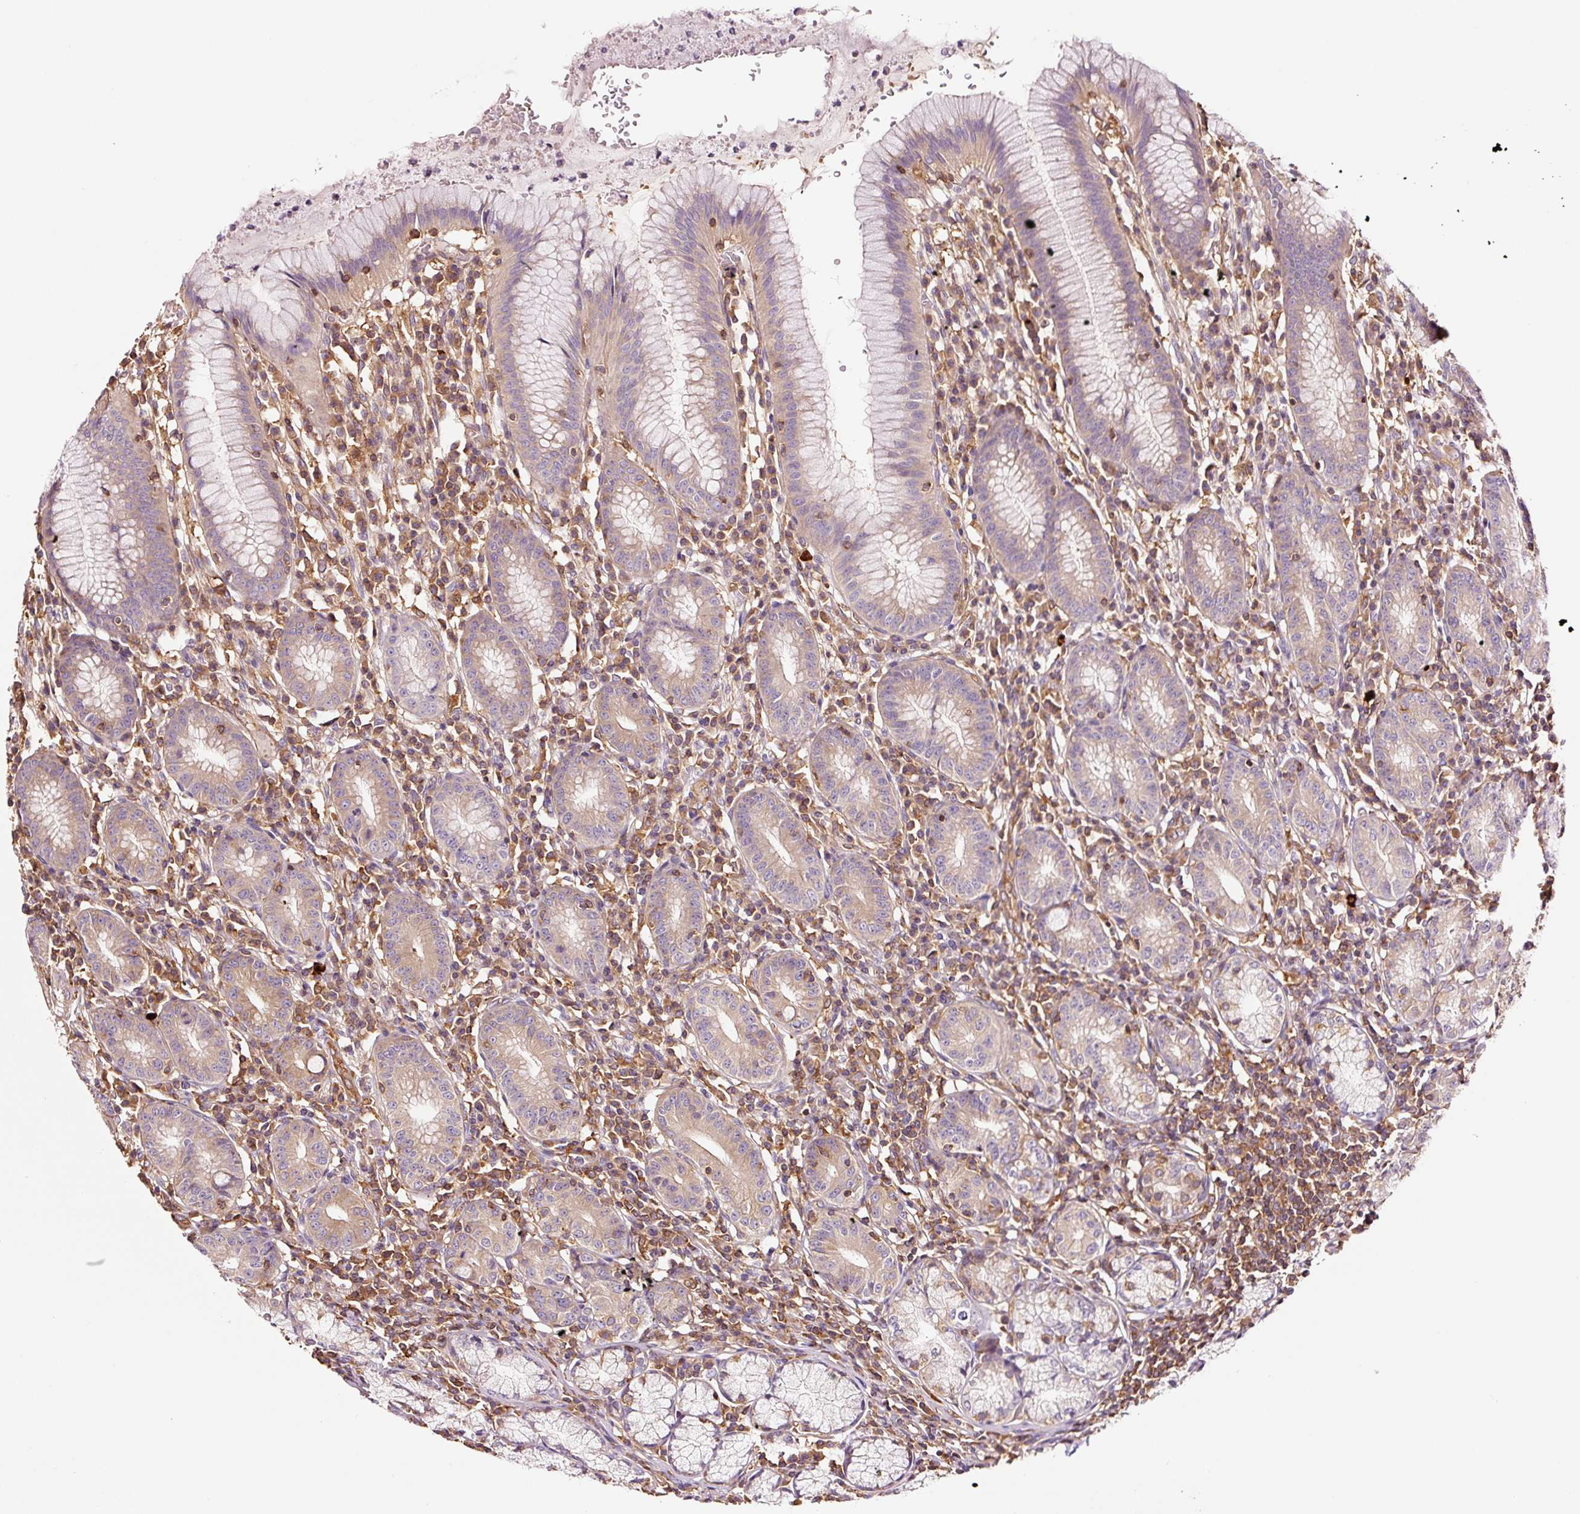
{"staining": {"intensity": "moderate", "quantity": "25%-75%", "location": "cytoplasmic/membranous"}, "tissue": "stomach", "cell_type": "Glandular cells", "image_type": "normal", "snomed": [{"axis": "morphology", "description": "Normal tissue, NOS"}, {"axis": "topography", "description": "Stomach"}], "caption": "Immunohistochemistry (IHC) of normal stomach exhibits medium levels of moderate cytoplasmic/membranous staining in approximately 25%-75% of glandular cells.", "gene": "METAP1", "patient": {"sex": "male", "age": 55}}